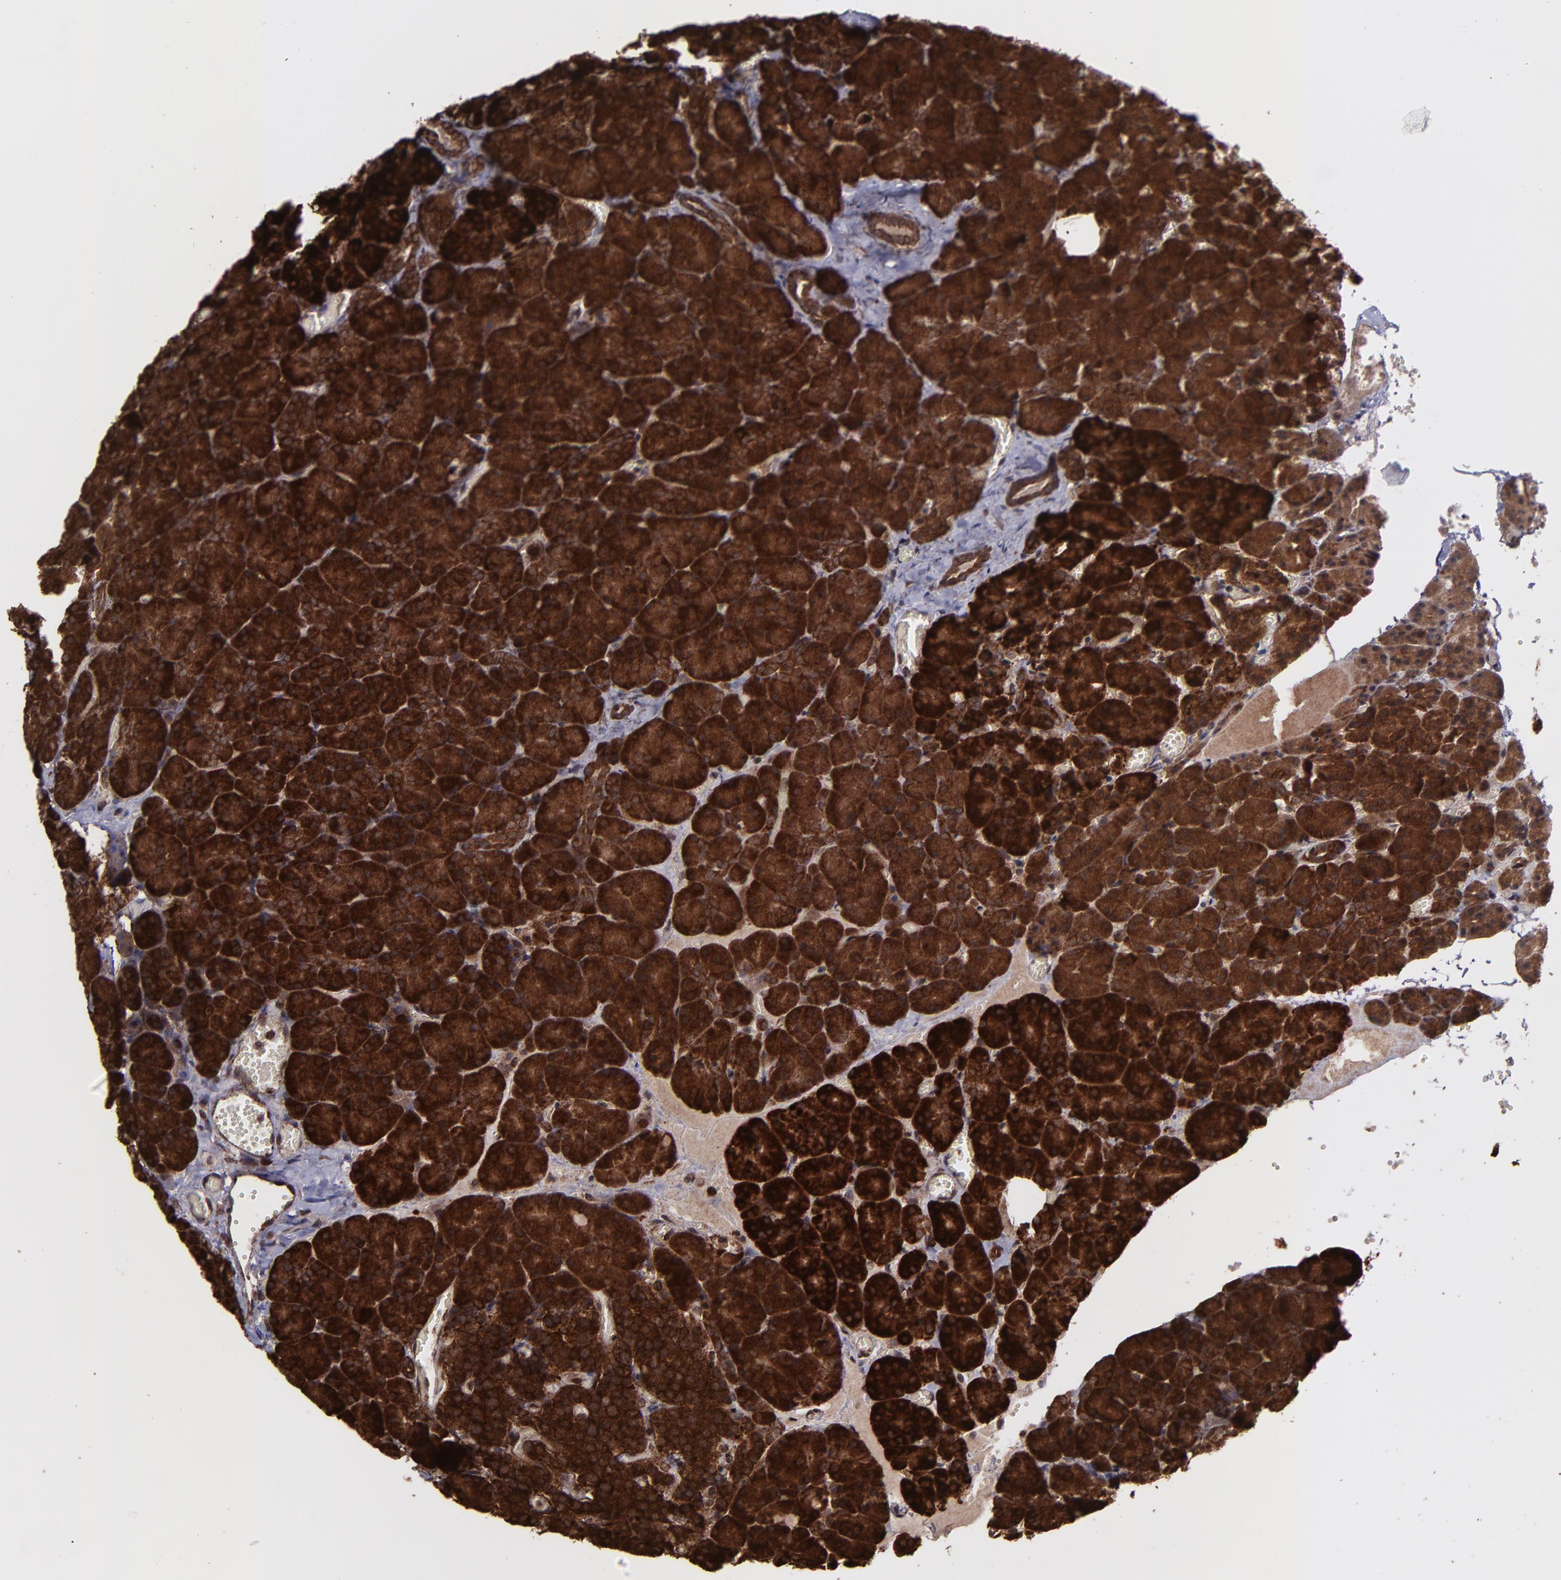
{"staining": {"intensity": "strong", "quantity": ">75%", "location": "cytoplasmic/membranous,nuclear"}, "tissue": "carcinoid", "cell_type": "Tumor cells", "image_type": "cancer", "snomed": [{"axis": "morphology", "description": "Normal tissue, NOS"}, {"axis": "morphology", "description": "Carcinoid, malignant, NOS"}, {"axis": "topography", "description": "Pancreas"}], "caption": "A high amount of strong cytoplasmic/membranous and nuclear expression is appreciated in about >75% of tumor cells in malignant carcinoid tissue. The staining was performed using DAB (3,3'-diaminobenzidine), with brown indicating positive protein expression. Nuclei are stained blue with hematoxylin.", "gene": "EIF4ENIF1", "patient": {"sex": "female", "age": 35}}